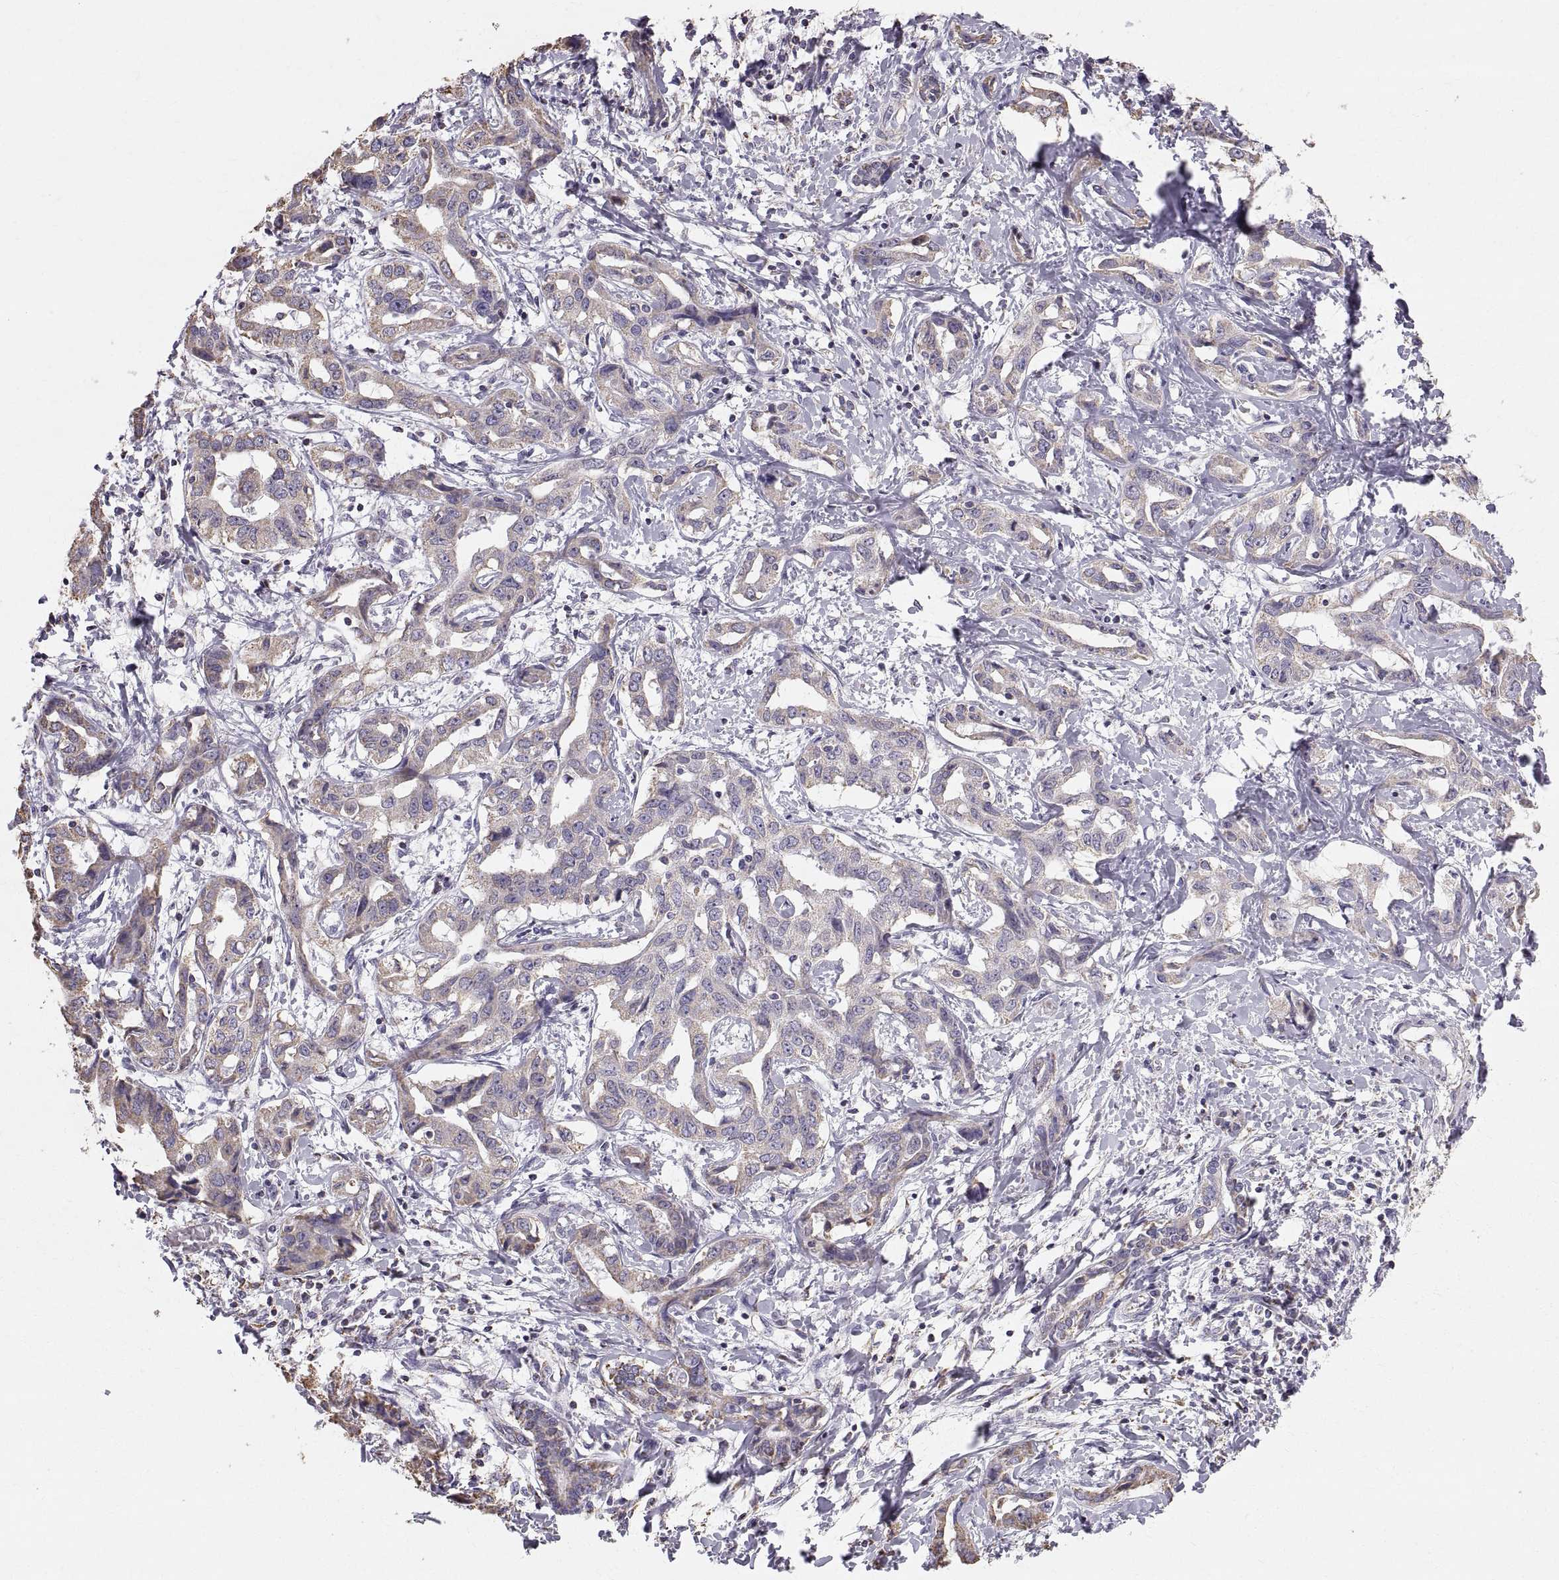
{"staining": {"intensity": "moderate", "quantity": ">75%", "location": "cytoplasmic/membranous"}, "tissue": "liver cancer", "cell_type": "Tumor cells", "image_type": "cancer", "snomed": [{"axis": "morphology", "description": "Cholangiocarcinoma"}, {"axis": "topography", "description": "Liver"}], "caption": "Liver cancer (cholangiocarcinoma) stained with DAB immunohistochemistry (IHC) demonstrates medium levels of moderate cytoplasmic/membranous positivity in approximately >75% of tumor cells.", "gene": "STMND1", "patient": {"sex": "male", "age": 59}}